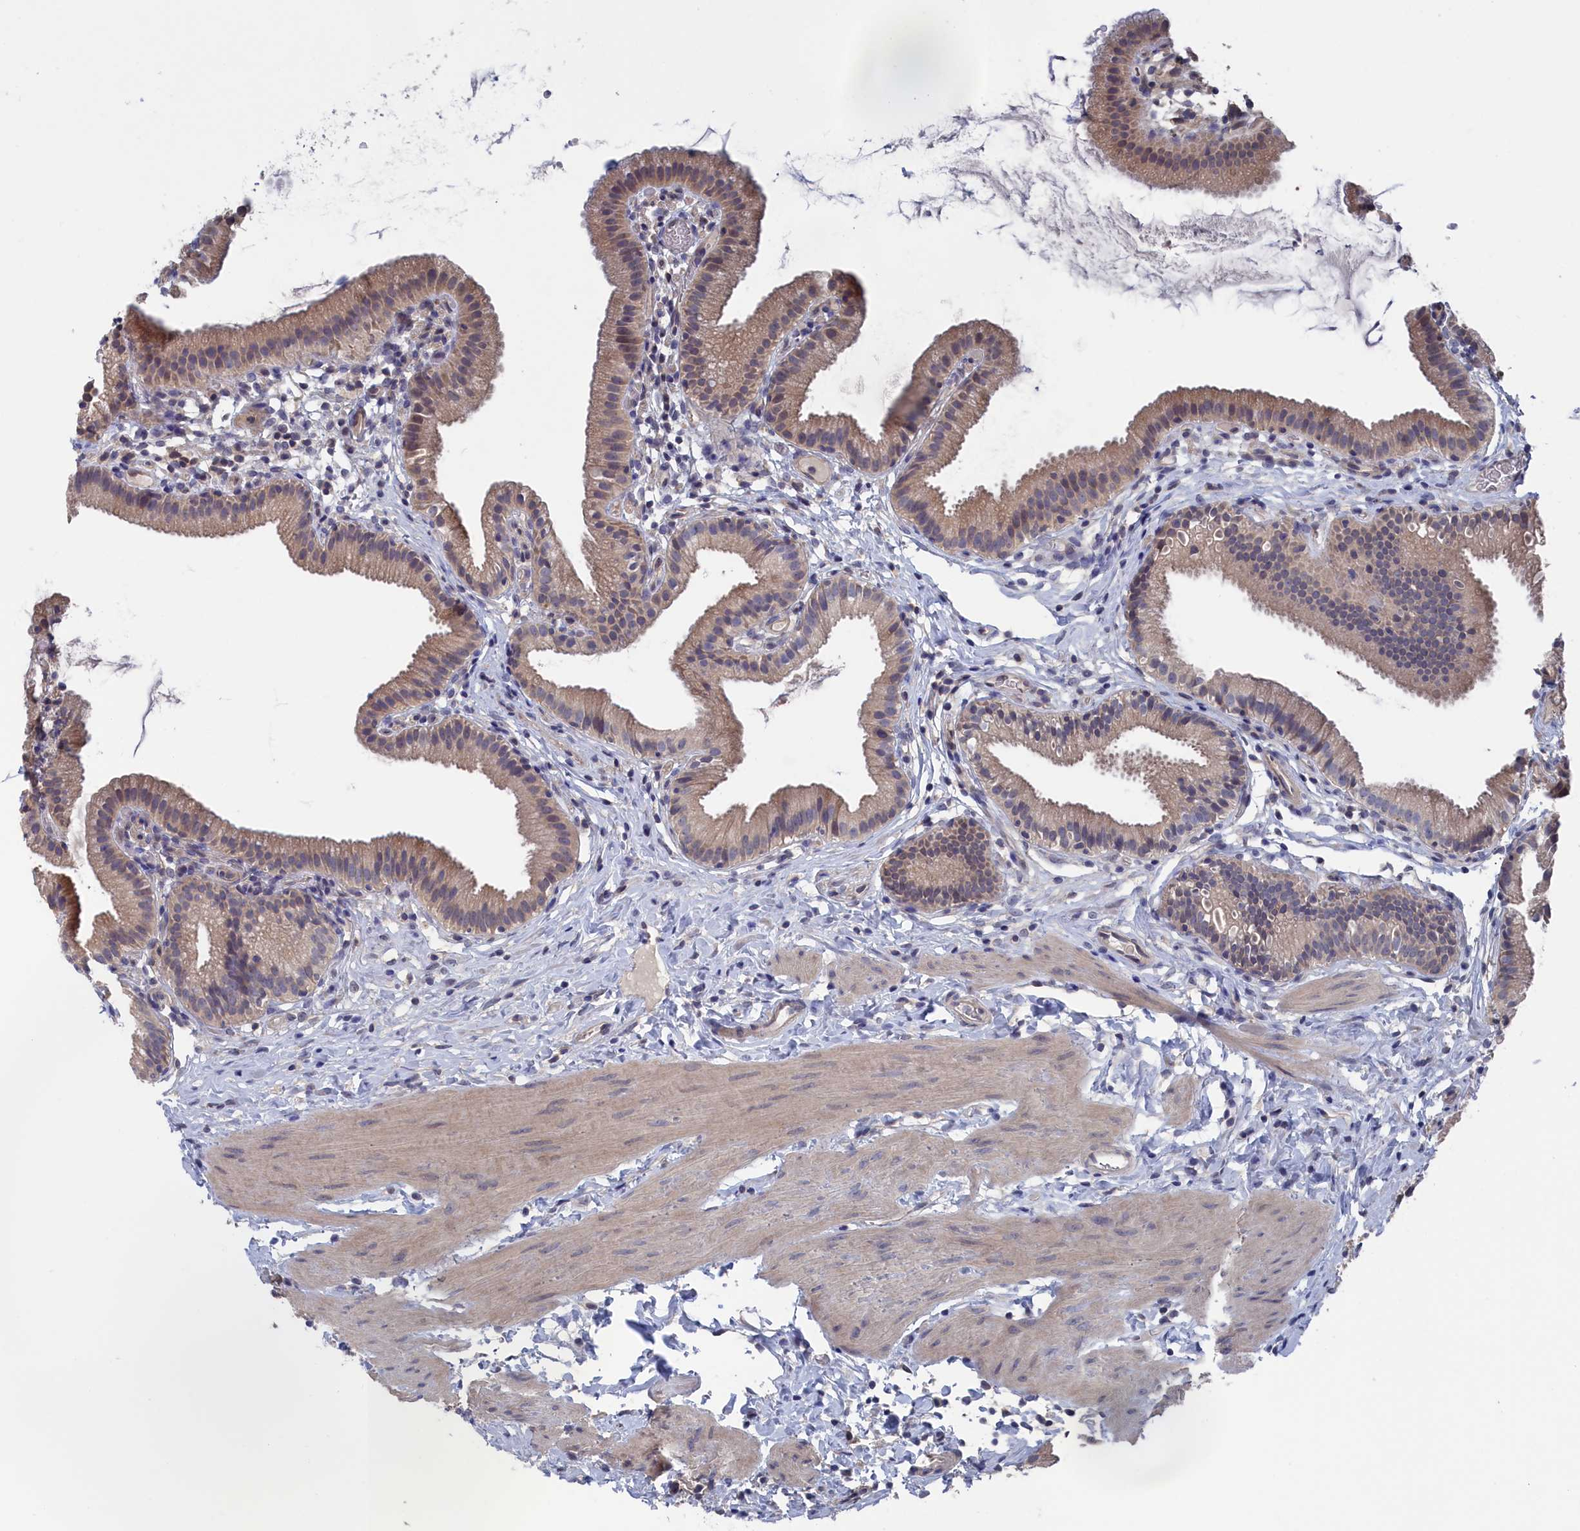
{"staining": {"intensity": "weak", "quantity": ">75%", "location": "cytoplasmic/membranous,nuclear"}, "tissue": "gallbladder", "cell_type": "Glandular cells", "image_type": "normal", "snomed": [{"axis": "morphology", "description": "Normal tissue, NOS"}, {"axis": "topography", "description": "Gallbladder"}], "caption": "The histopathology image reveals staining of benign gallbladder, revealing weak cytoplasmic/membranous,nuclear protein expression (brown color) within glandular cells. (IHC, brightfield microscopy, high magnification).", "gene": "NUTF2", "patient": {"sex": "female", "age": 46}}